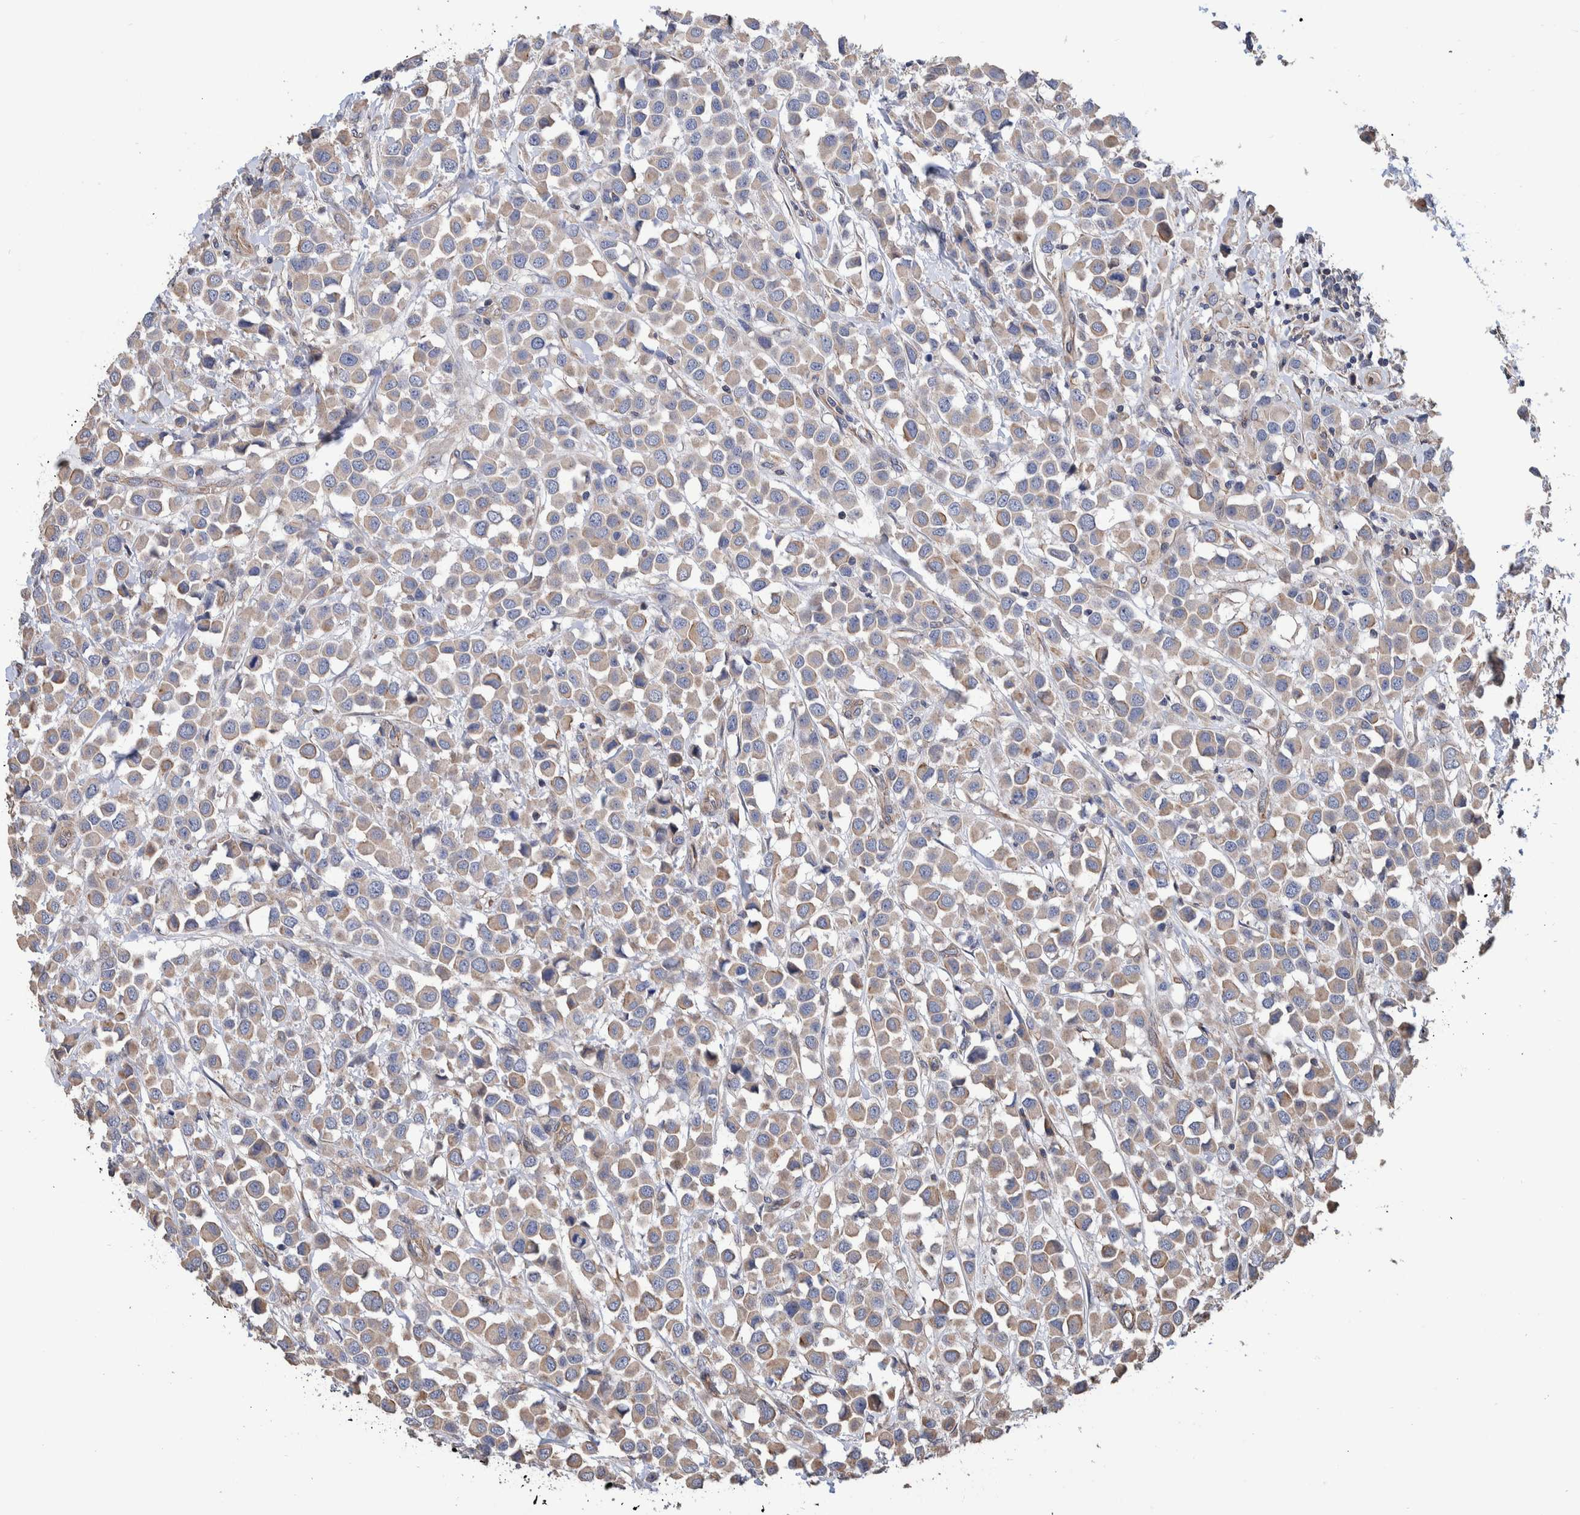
{"staining": {"intensity": "weak", "quantity": "25%-75%", "location": "cytoplasmic/membranous"}, "tissue": "breast cancer", "cell_type": "Tumor cells", "image_type": "cancer", "snomed": [{"axis": "morphology", "description": "Duct carcinoma"}, {"axis": "topography", "description": "Breast"}], "caption": "The micrograph exhibits staining of breast cancer (intraductal carcinoma), revealing weak cytoplasmic/membranous protein positivity (brown color) within tumor cells.", "gene": "SLC45A4", "patient": {"sex": "female", "age": 61}}